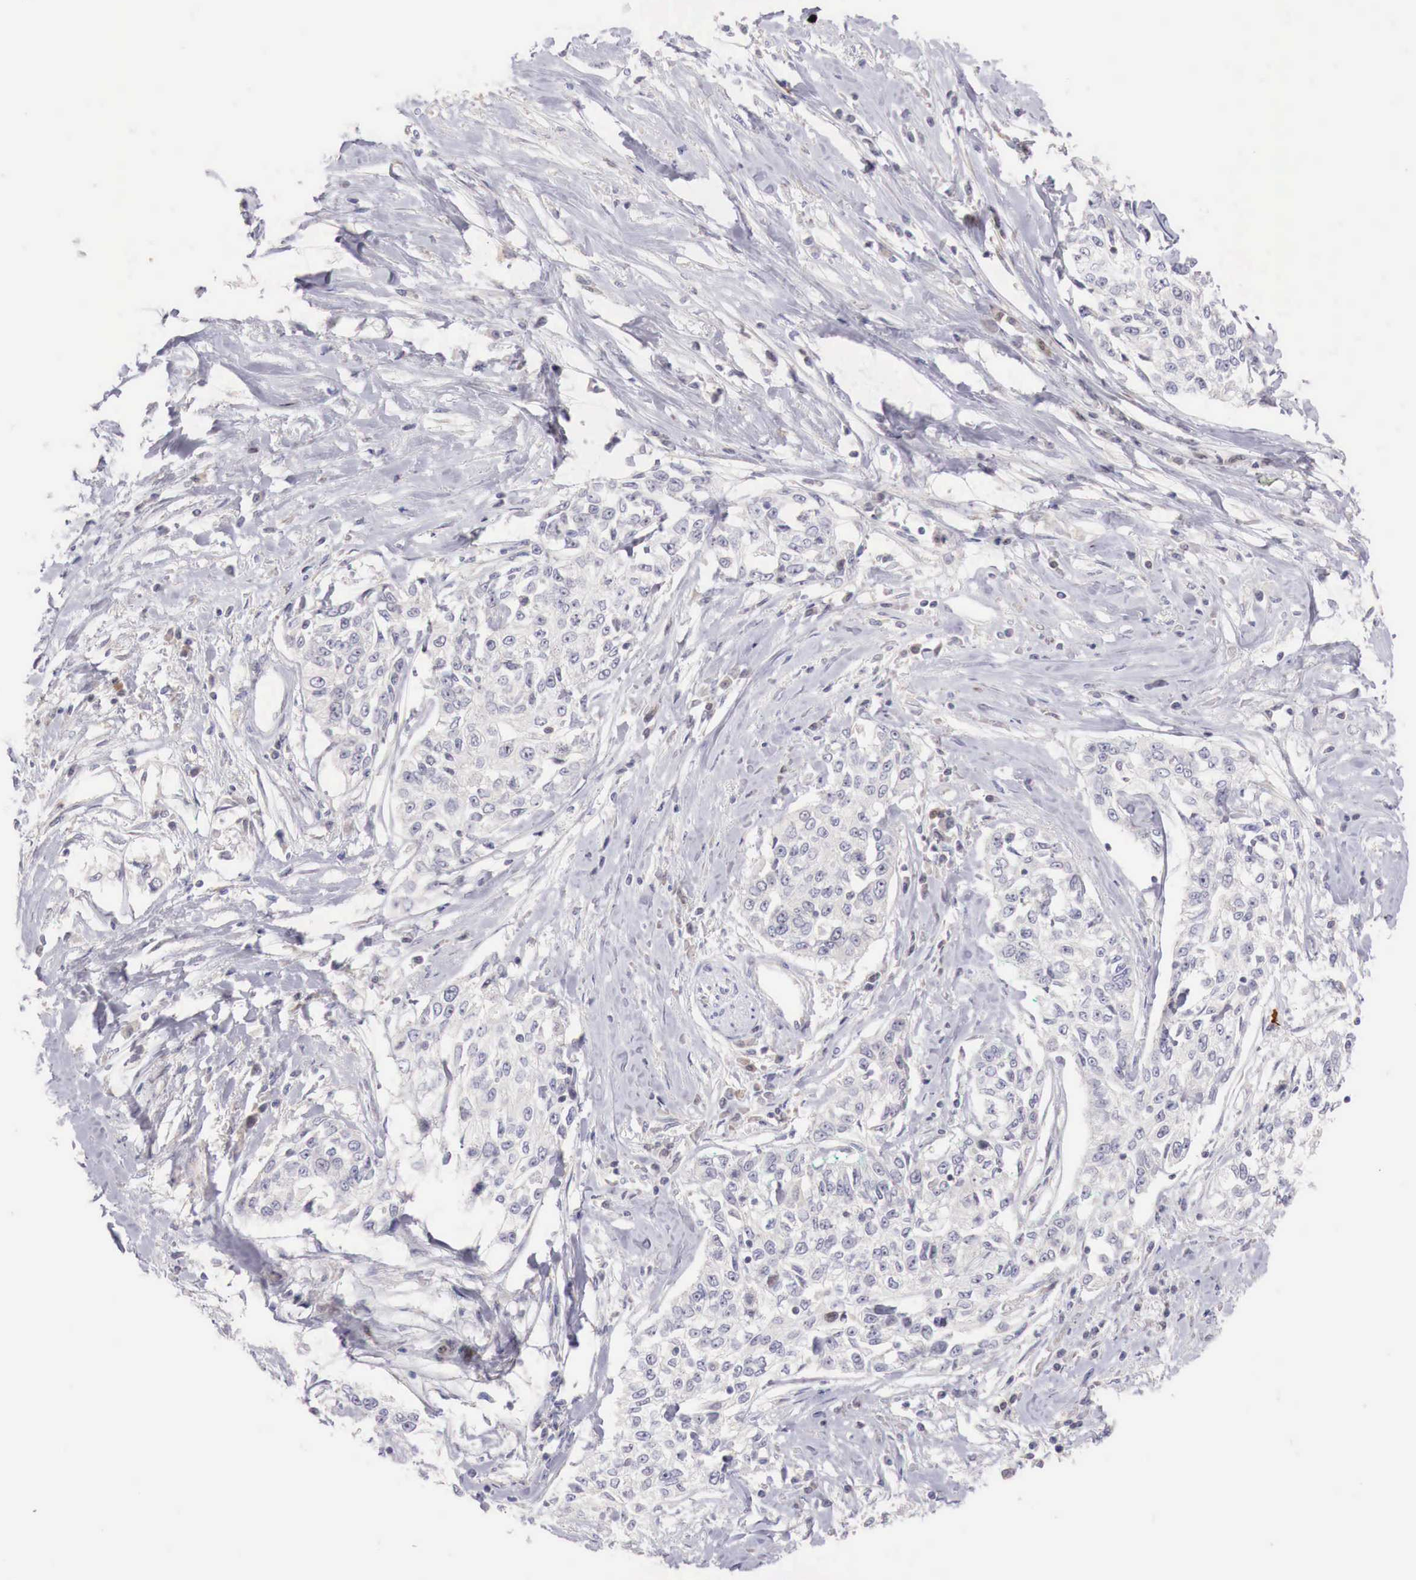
{"staining": {"intensity": "negative", "quantity": "none", "location": "none"}, "tissue": "cervical cancer", "cell_type": "Tumor cells", "image_type": "cancer", "snomed": [{"axis": "morphology", "description": "Squamous cell carcinoma, NOS"}, {"axis": "topography", "description": "Cervix"}], "caption": "Immunohistochemical staining of human squamous cell carcinoma (cervical) shows no significant staining in tumor cells.", "gene": "CLCN5", "patient": {"sex": "female", "age": 57}}